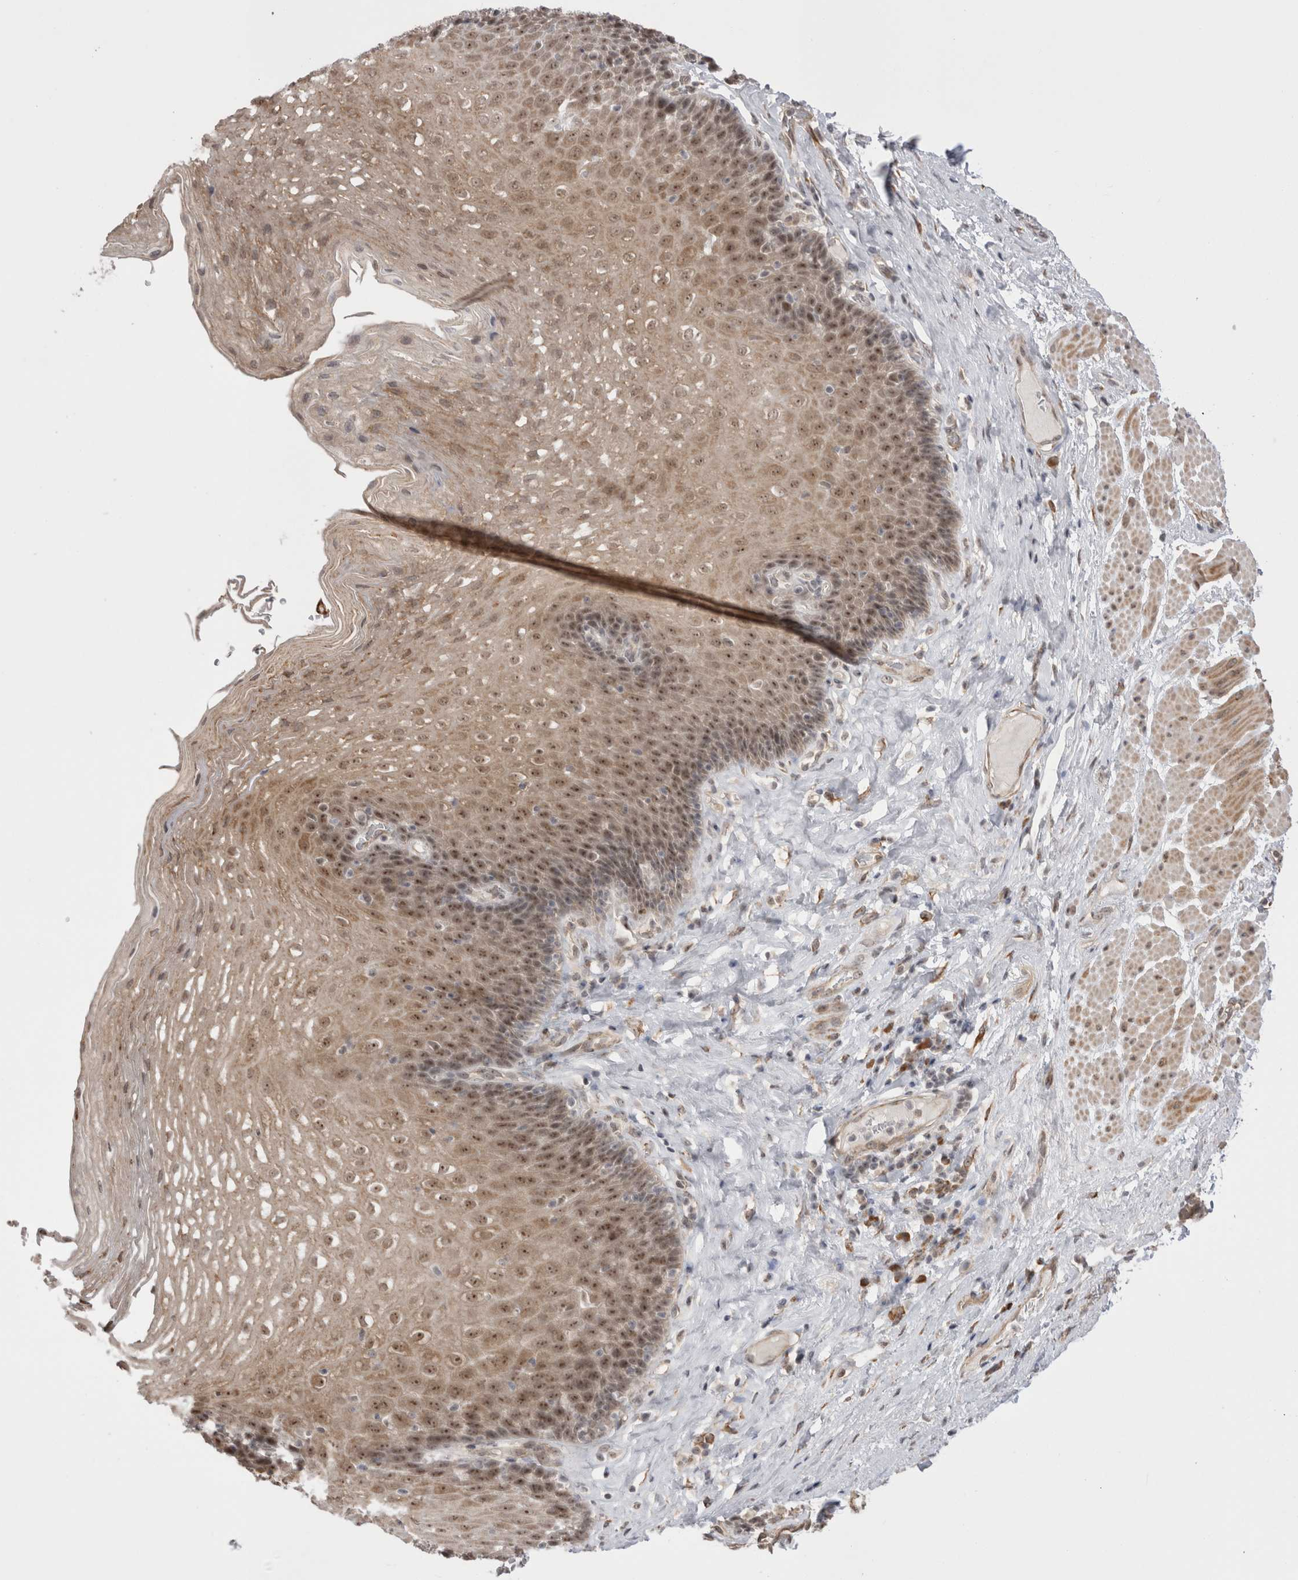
{"staining": {"intensity": "moderate", "quantity": ">75%", "location": "cytoplasmic/membranous,nuclear"}, "tissue": "esophagus", "cell_type": "Squamous epithelial cells", "image_type": "normal", "snomed": [{"axis": "morphology", "description": "Normal tissue, NOS"}, {"axis": "topography", "description": "Esophagus"}], "caption": "Immunohistochemical staining of normal esophagus shows medium levels of moderate cytoplasmic/membranous,nuclear positivity in about >75% of squamous epithelial cells. The staining was performed using DAB (3,3'-diaminobenzidine), with brown indicating positive protein expression. Nuclei are stained blue with hematoxylin.", "gene": "EXOSC4", "patient": {"sex": "female", "age": 66}}